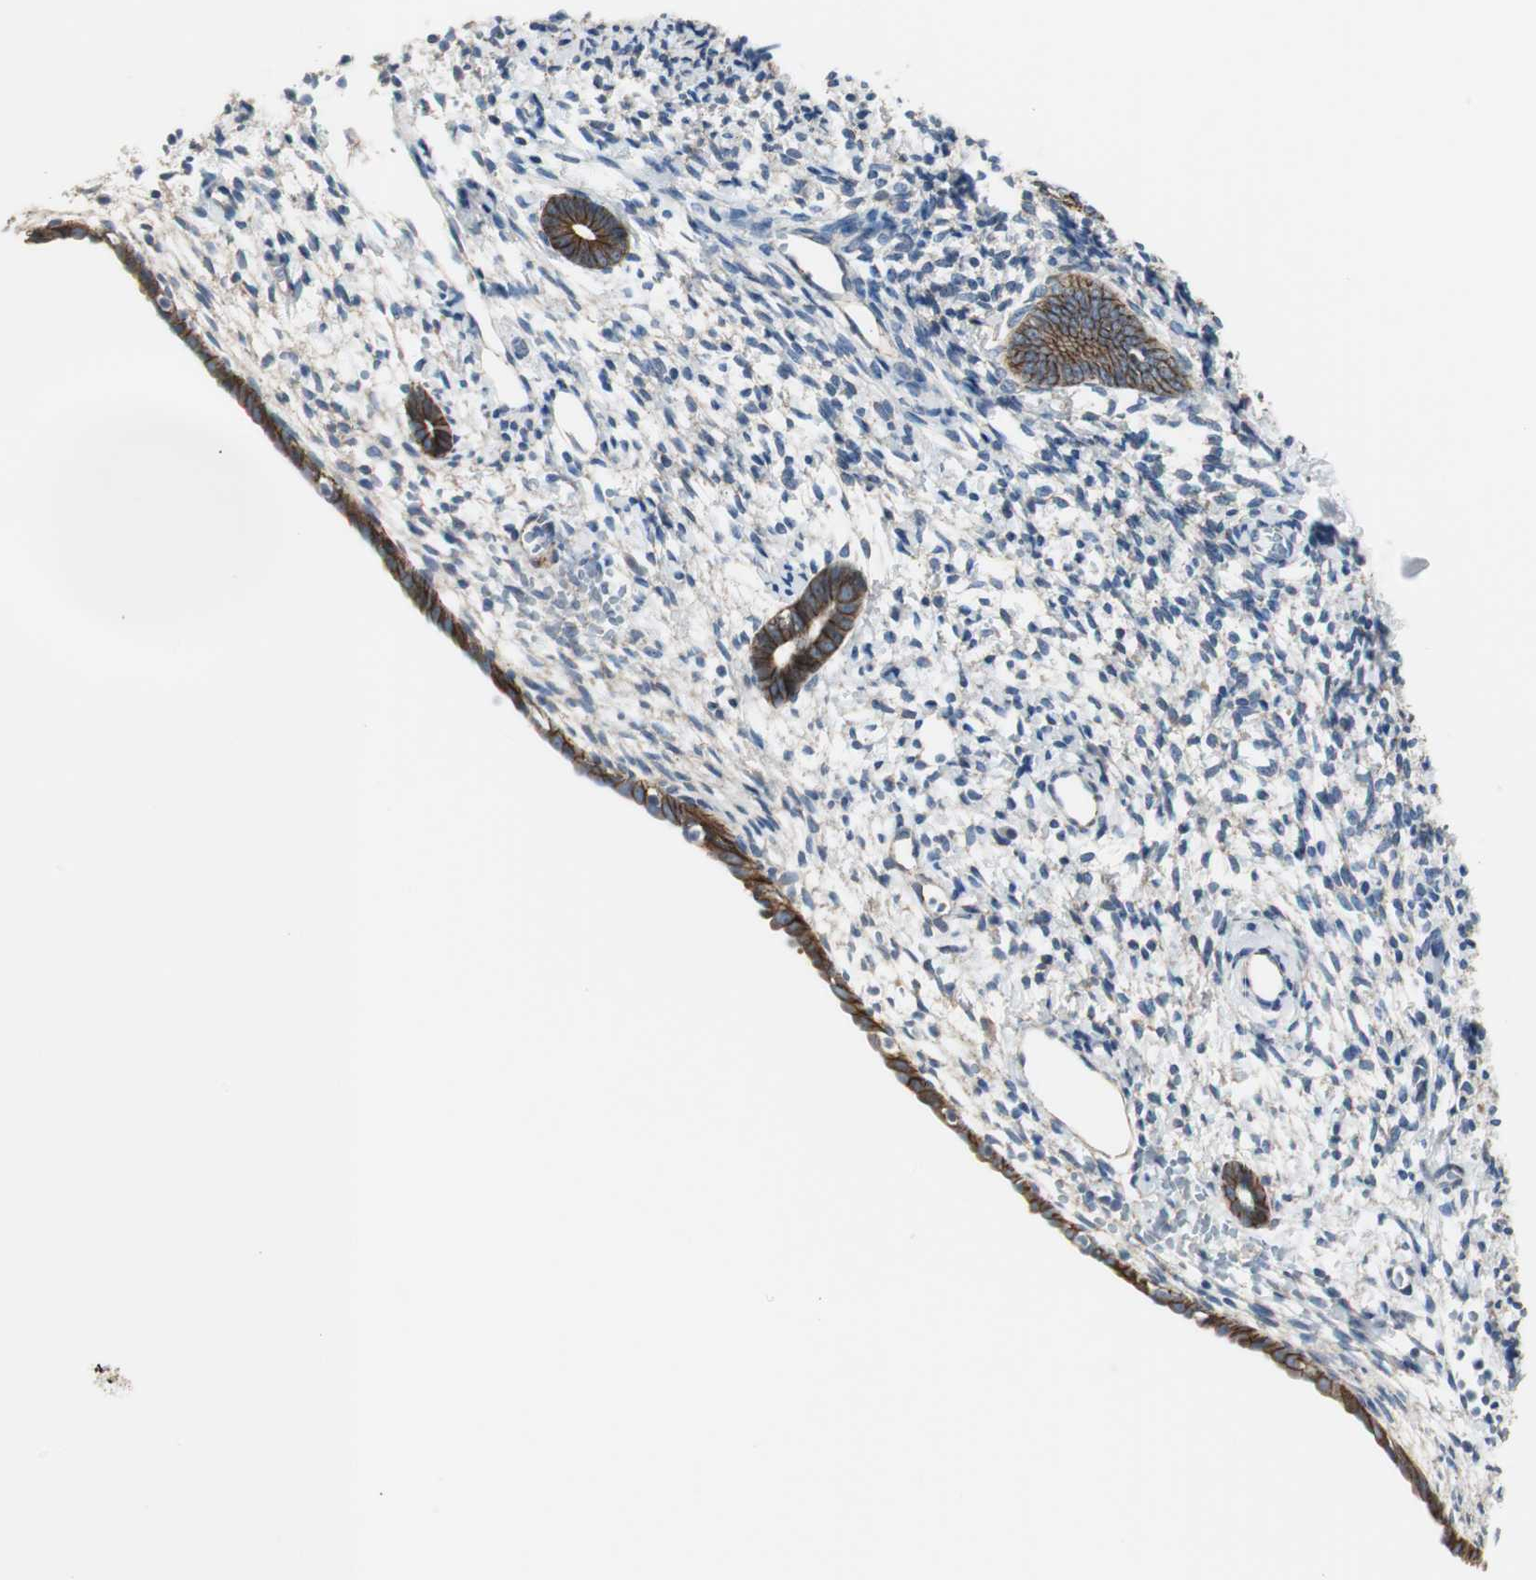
{"staining": {"intensity": "weak", "quantity": "25%-75%", "location": "cytoplasmic/membranous"}, "tissue": "endometrium", "cell_type": "Cells in endometrial stroma", "image_type": "normal", "snomed": [{"axis": "morphology", "description": "Normal tissue, NOS"}, {"axis": "topography", "description": "Endometrium"}], "caption": "Weak cytoplasmic/membranous positivity for a protein is present in about 25%-75% of cells in endometrial stroma of benign endometrium using IHC.", "gene": "STXBP4", "patient": {"sex": "female", "age": 71}}